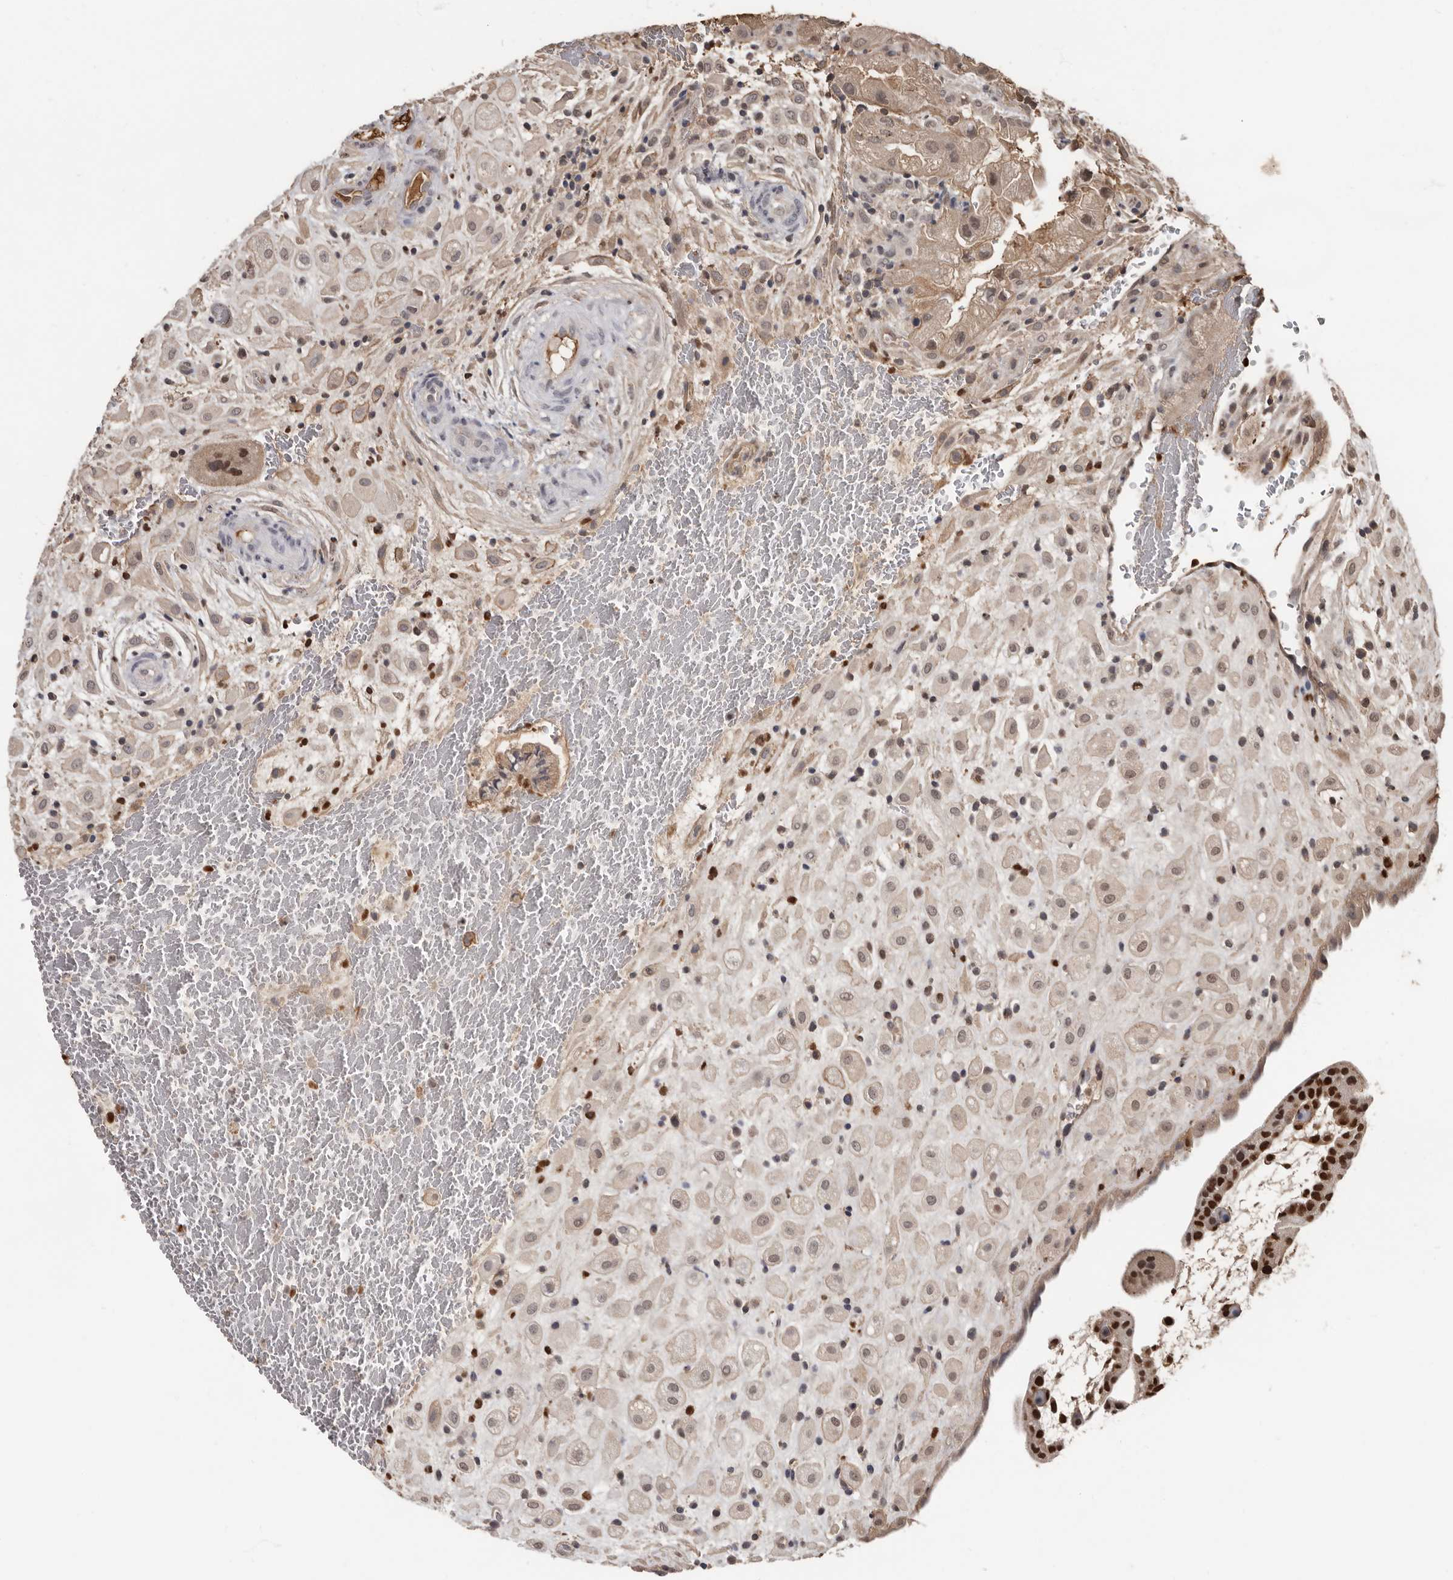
{"staining": {"intensity": "moderate", "quantity": "25%-75%", "location": "cytoplasmic/membranous,nuclear"}, "tissue": "placenta", "cell_type": "Decidual cells", "image_type": "normal", "snomed": [{"axis": "morphology", "description": "Normal tissue, NOS"}, {"axis": "topography", "description": "Placenta"}], "caption": "About 25%-75% of decidual cells in benign human placenta exhibit moderate cytoplasmic/membranous,nuclear protein expression as visualized by brown immunohistochemical staining.", "gene": "LRGUK", "patient": {"sex": "female", "age": 35}}